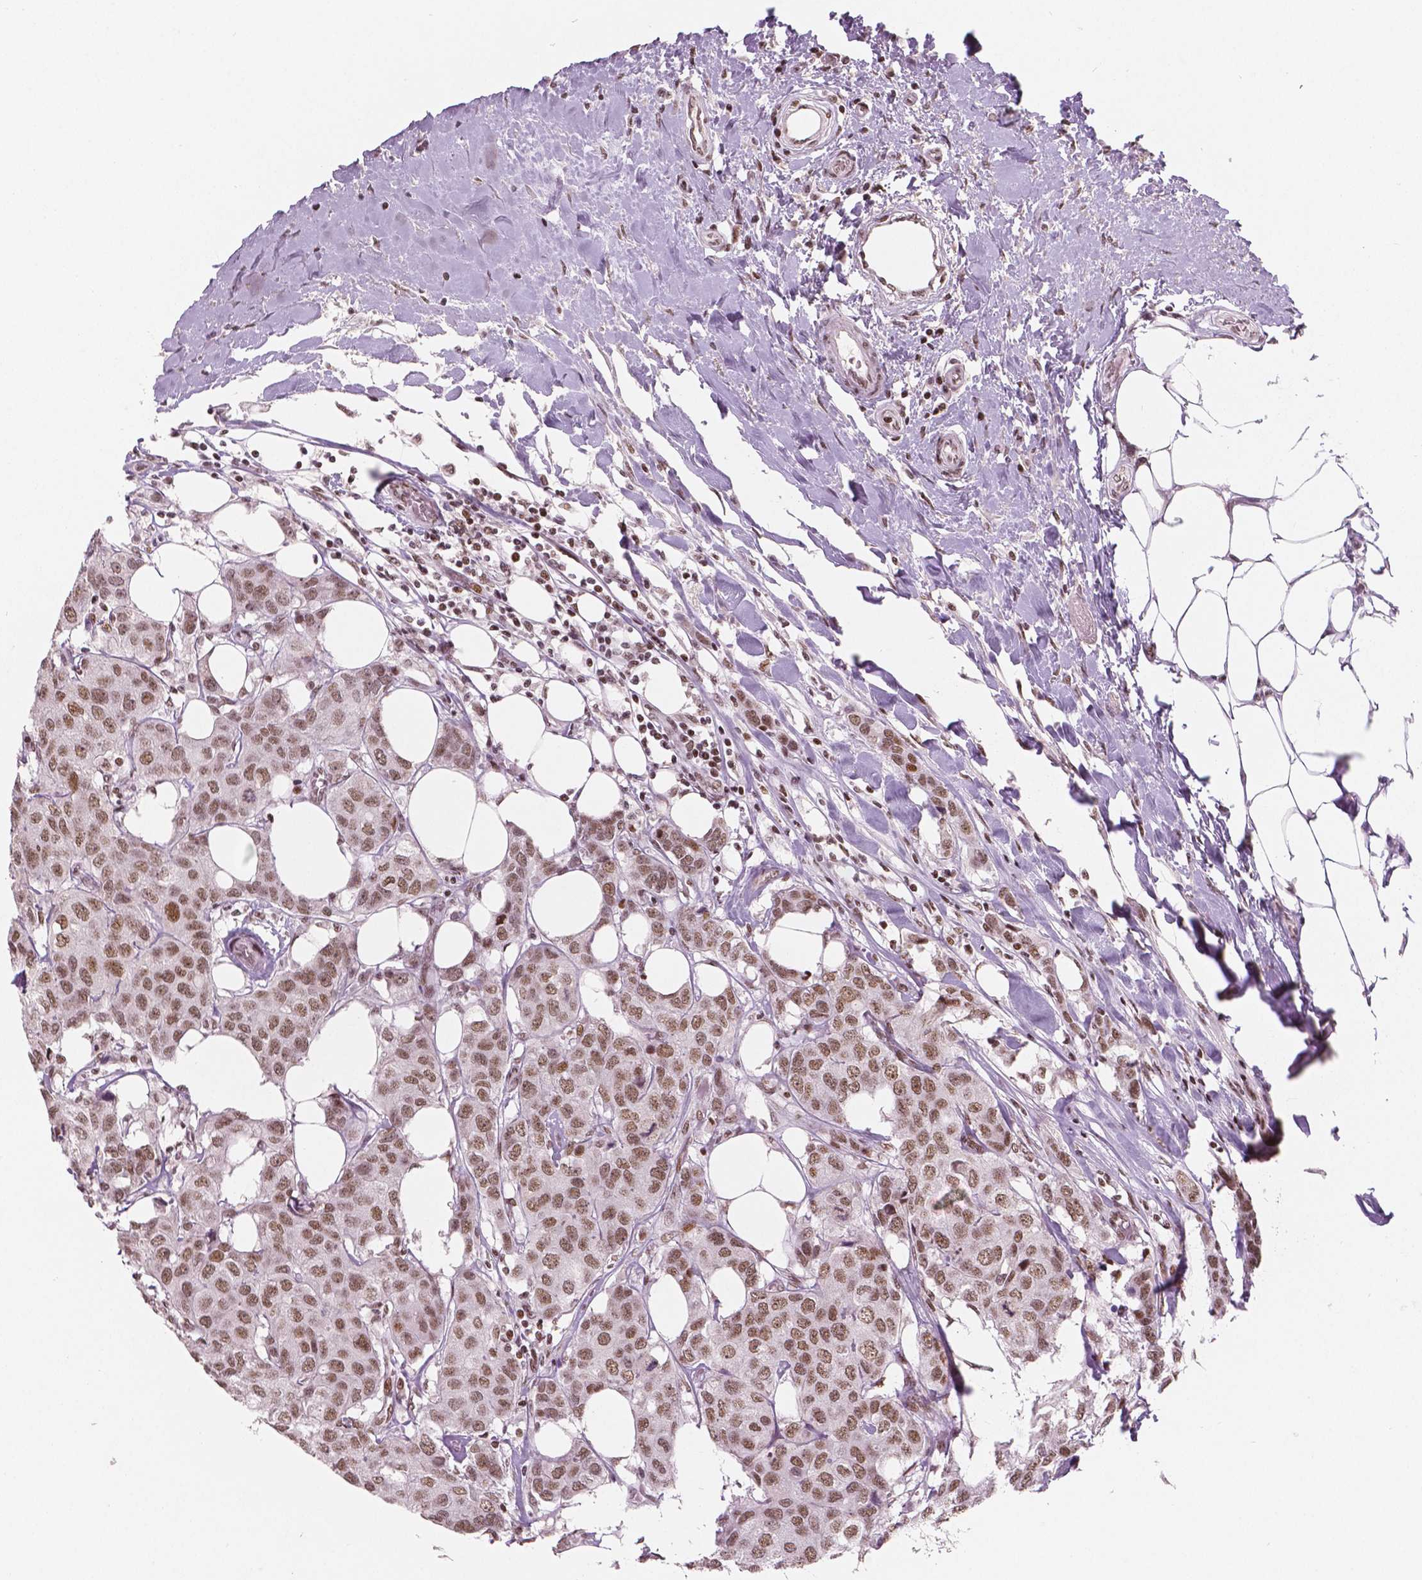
{"staining": {"intensity": "moderate", "quantity": ">75%", "location": "nuclear"}, "tissue": "breast cancer", "cell_type": "Tumor cells", "image_type": "cancer", "snomed": [{"axis": "morphology", "description": "Duct carcinoma"}, {"axis": "topography", "description": "Breast"}], "caption": "Protein expression analysis of invasive ductal carcinoma (breast) demonstrates moderate nuclear positivity in about >75% of tumor cells. The staining was performed using DAB (3,3'-diaminobenzidine), with brown indicating positive protein expression. Nuclei are stained blue with hematoxylin.", "gene": "BRD4", "patient": {"sex": "female", "age": 80}}